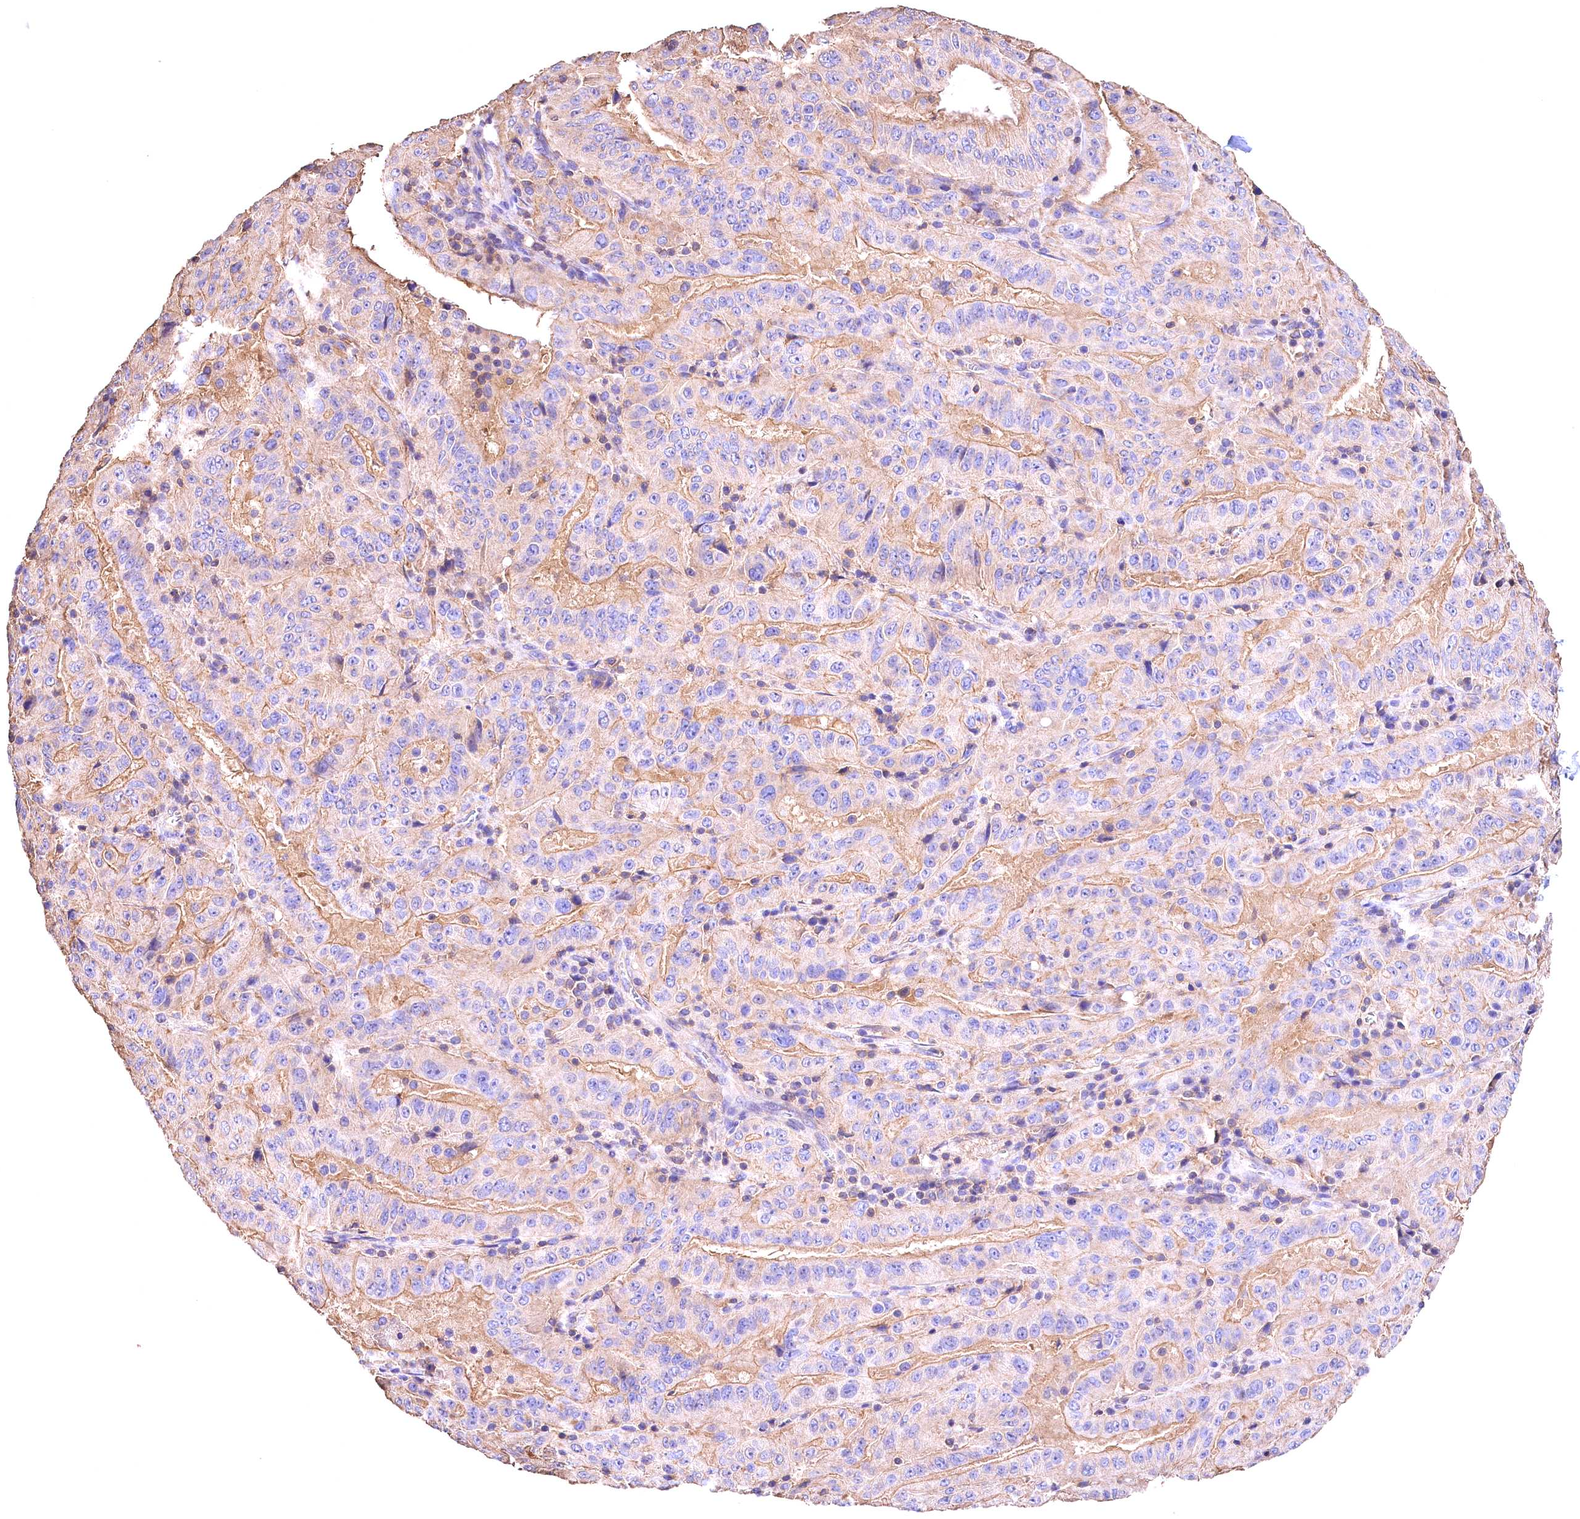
{"staining": {"intensity": "weak", "quantity": "25%-75%", "location": "cytoplasmic/membranous"}, "tissue": "pancreatic cancer", "cell_type": "Tumor cells", "image_type": "cancer", "snomed": [{"axis": "morphology", "description": "Adenocarcinoma, NOS"}, {"axis": "topography", "description": "Pancreas"}], "caption": "A low amount of weak cytoplasmic/membranous positivity is appreciated in about 25%-75% of tumor cells in pancreatic adenocarcinoma tissue.", "gene": "OAS3", "patient": {"sex": "male", "age": 63}}